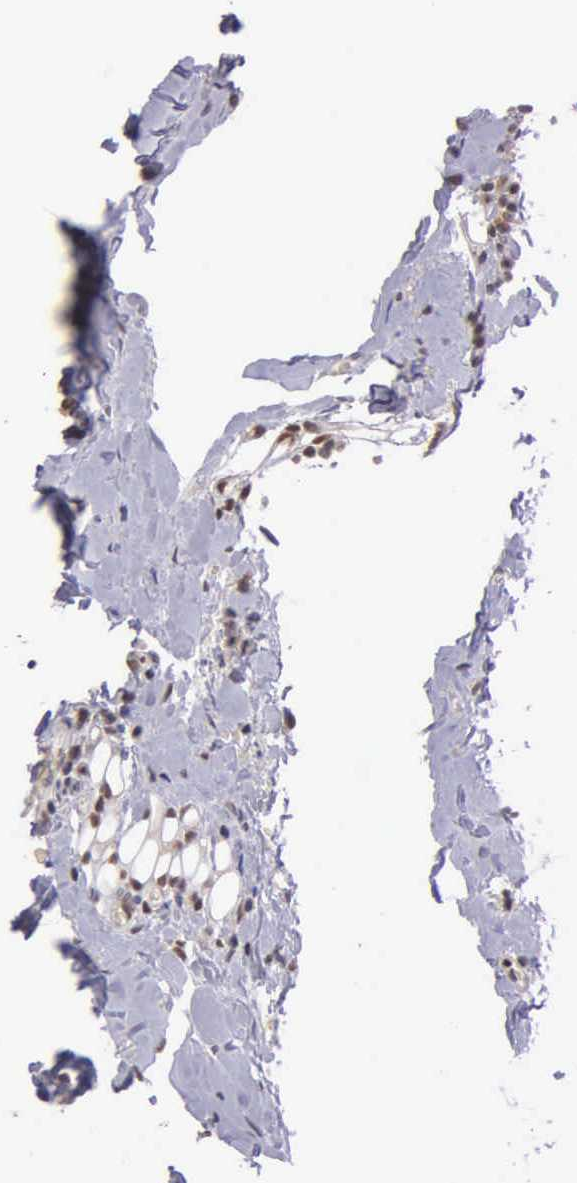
{"staining": {"intensity": "moderate", "quantity": ">75%", "location": "nuclear"}, "tissue": "breast cancer", "cell_type": "Tumor cells", "image_type": "cancer", "snomed": [{"axis": "morphology", "description": "Lobular carcinoma"}, {"axis": "topography", "description": "Breast"}], "caption": "Breast lobular carcinoma was stained to show a protein in brown. There is medium levels of moderate nuclear expression in approximately >75% of tumor cells. Nuclei are stained in blue.", "gene": "UBR7", "patient": {"sex": "female", "age": 57}}